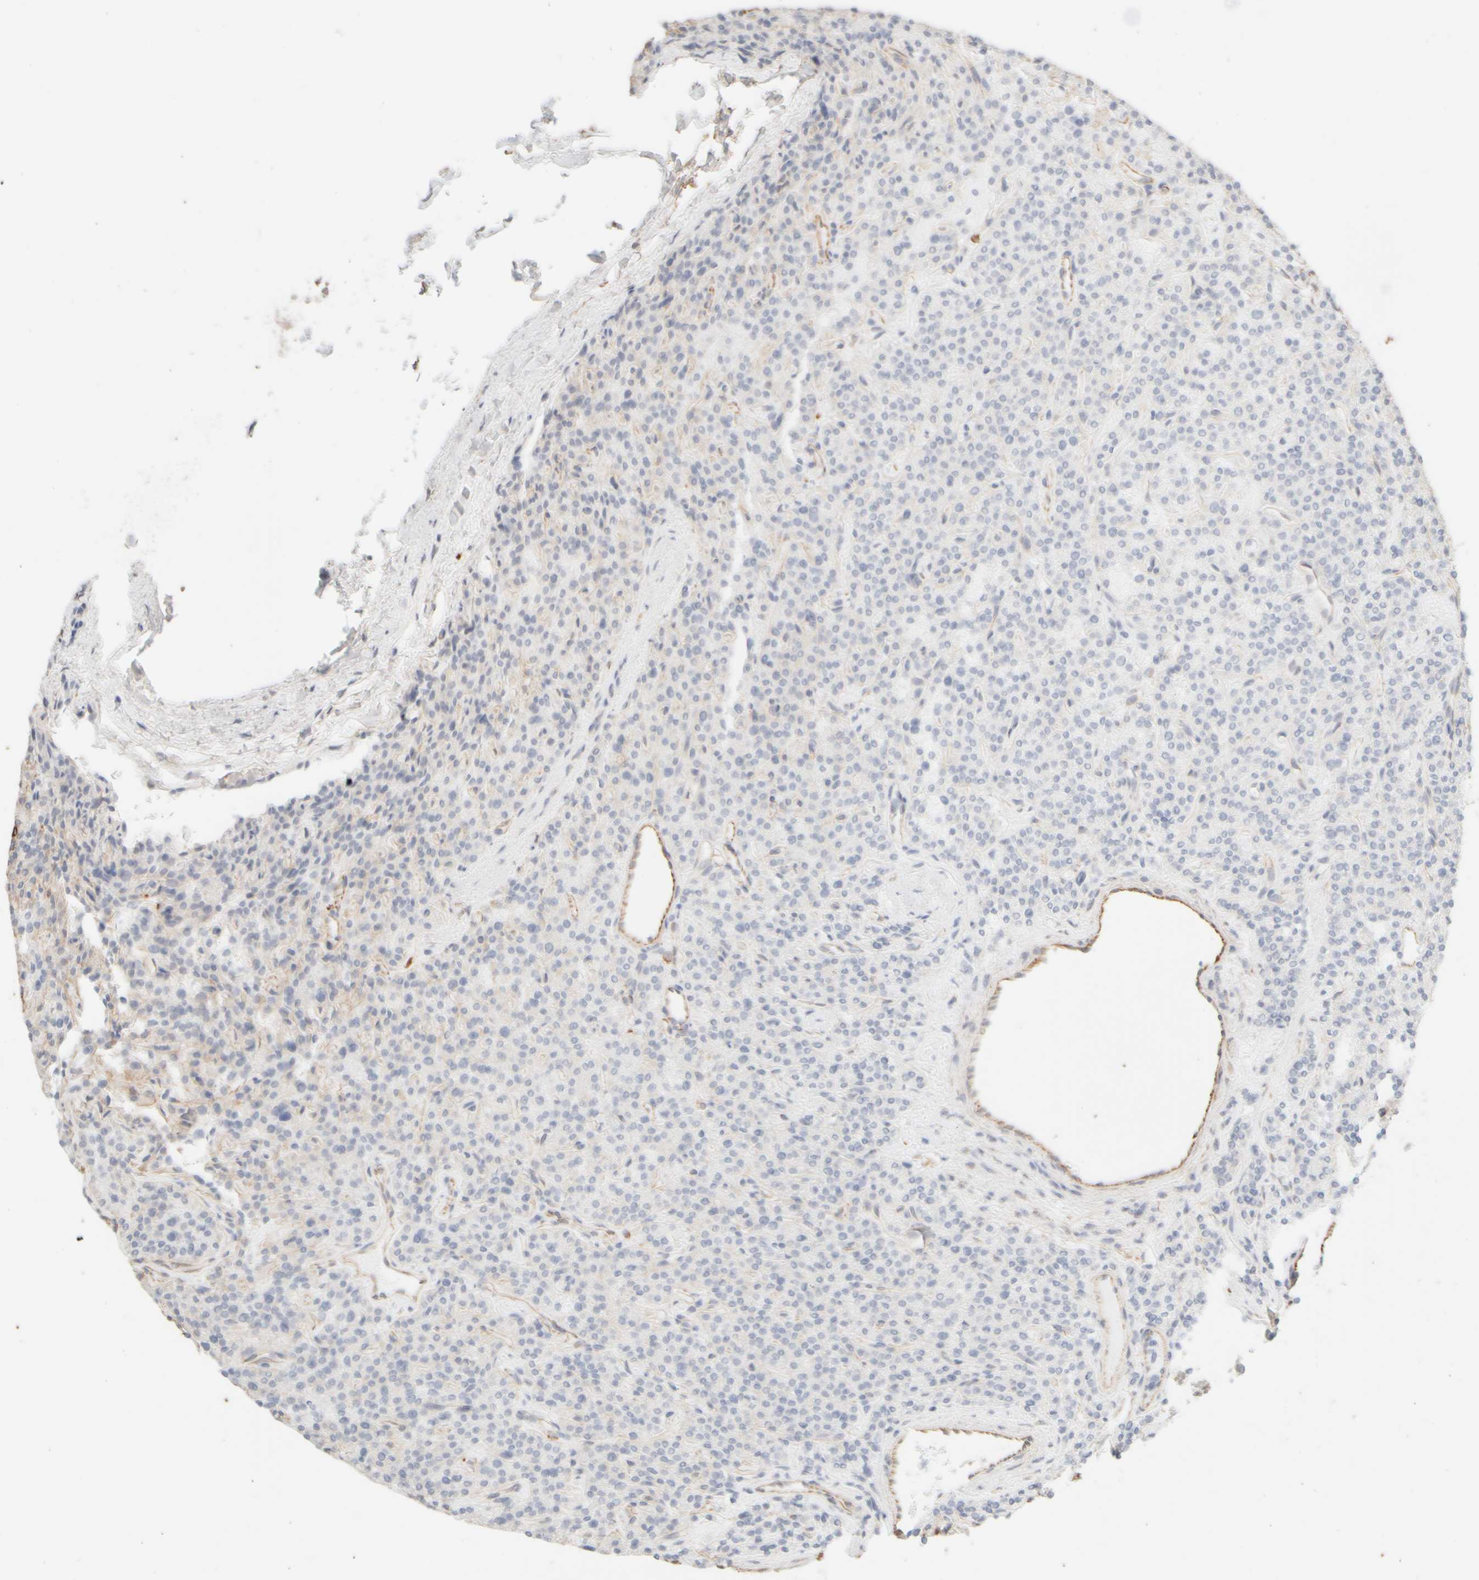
{"staining": {"intensity": "negative", "quantity": "none", "location": "none"}, "tissue": "parathyroid gland", "cell_type": "Glandular cells", "image_type": "normal", "snomed": [{"axis": "morphology", "description": "Normal tissue, NOS"}, {"axis": "topography", "description": "Parathyroid gland"}], "caption": "This photomicrograph is of normal parathyroid gland stained with immunohistochemistry to label a protein in brown with the nuclei are counter-stained blue. There is no staining in glandular cells.", "gene": "KRT15", "patient": {"sex": "male", "age": 46}}